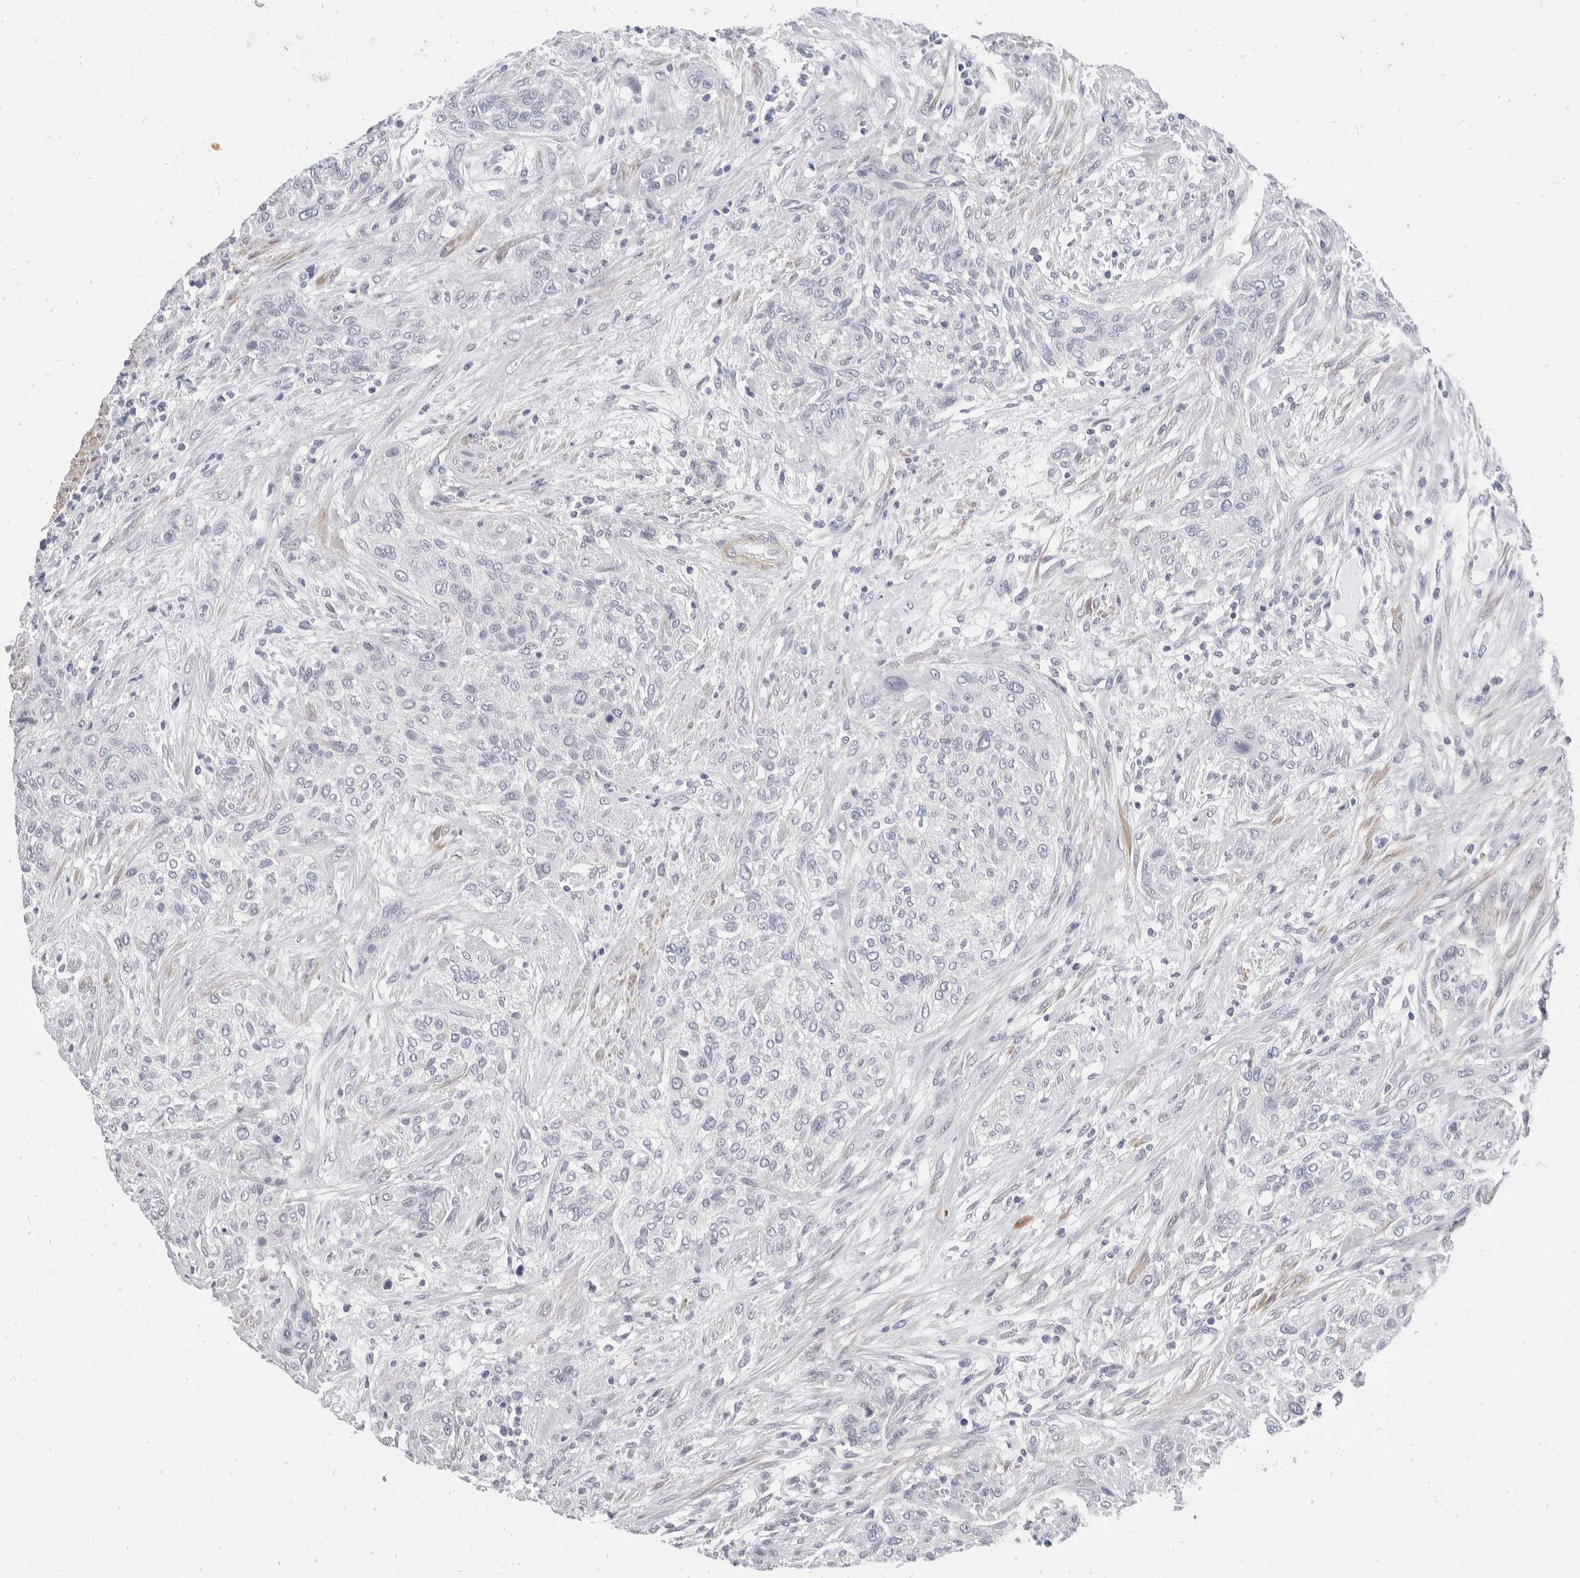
{"staining": {"intensity": "negative", "quantity": "none", "location": "none"}, "tissue": "urothelial cancer", "cell_type": "Tumor cells", "image_type": "cancer", "snomed": [{"axis": "morphology", "description": "Urothelial carcinoma, Low grade"}, {"axis": "morphology", "description": "Urothelial carcinoma, High grade"}, {"axis": "topography", "description": "Urinary bladder"}], "caption": "Tumor cells show no significant protein staining in urothelial carcinoma (low-grade).", "gene": "CATSPERD", "patient": {"sex": "male", "age": 35}}